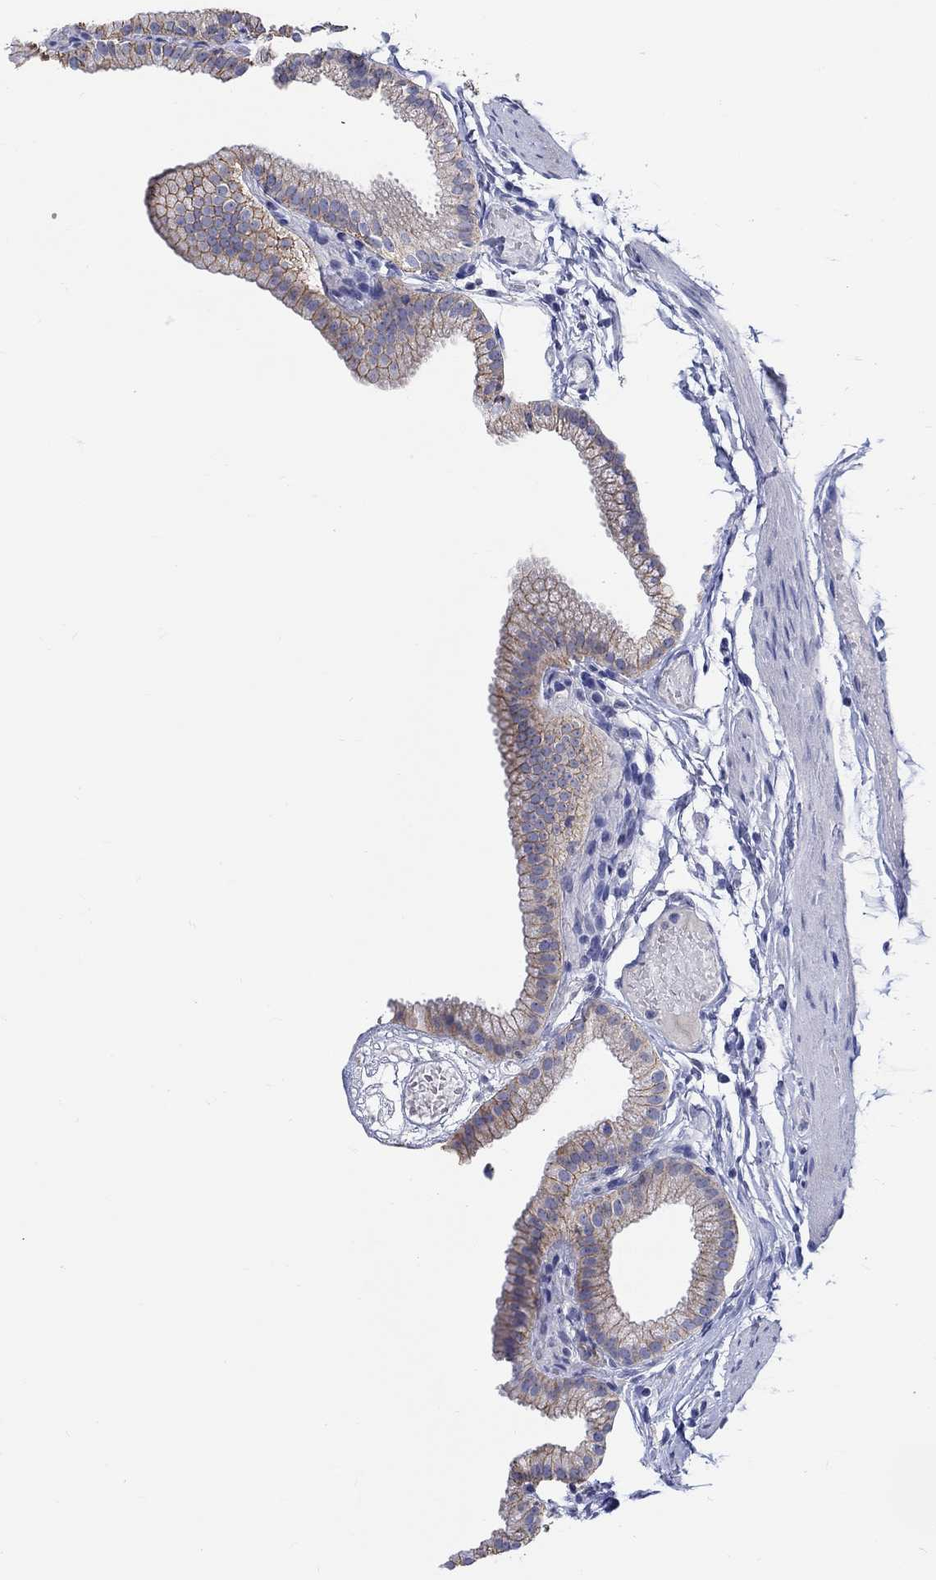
{"staining": {"intensity": "moderate", "quantity": "<25%", "location": "cytoplasmic/membranous"}, "tissue": "gallbladder", "cell_type": "Glandular cells", "image_type": "normal", "snomed": [{"axis": "morphology", "description": "Normal tissue, NOS"}, {"axis": "topography", "description": "Gallbladder"}], "caption": "Glandular cells demonstrate low levels of moderate cytoplasmic/membranous staining in about <25% of cells in benign human gallbladder. The staining was performed using DAB, with brown indicating positive protein expression. Nuclei are stained blue with hematoxylin.", "gene": "SLC30A3", "patient": {"sex": "female", "age": 45}}